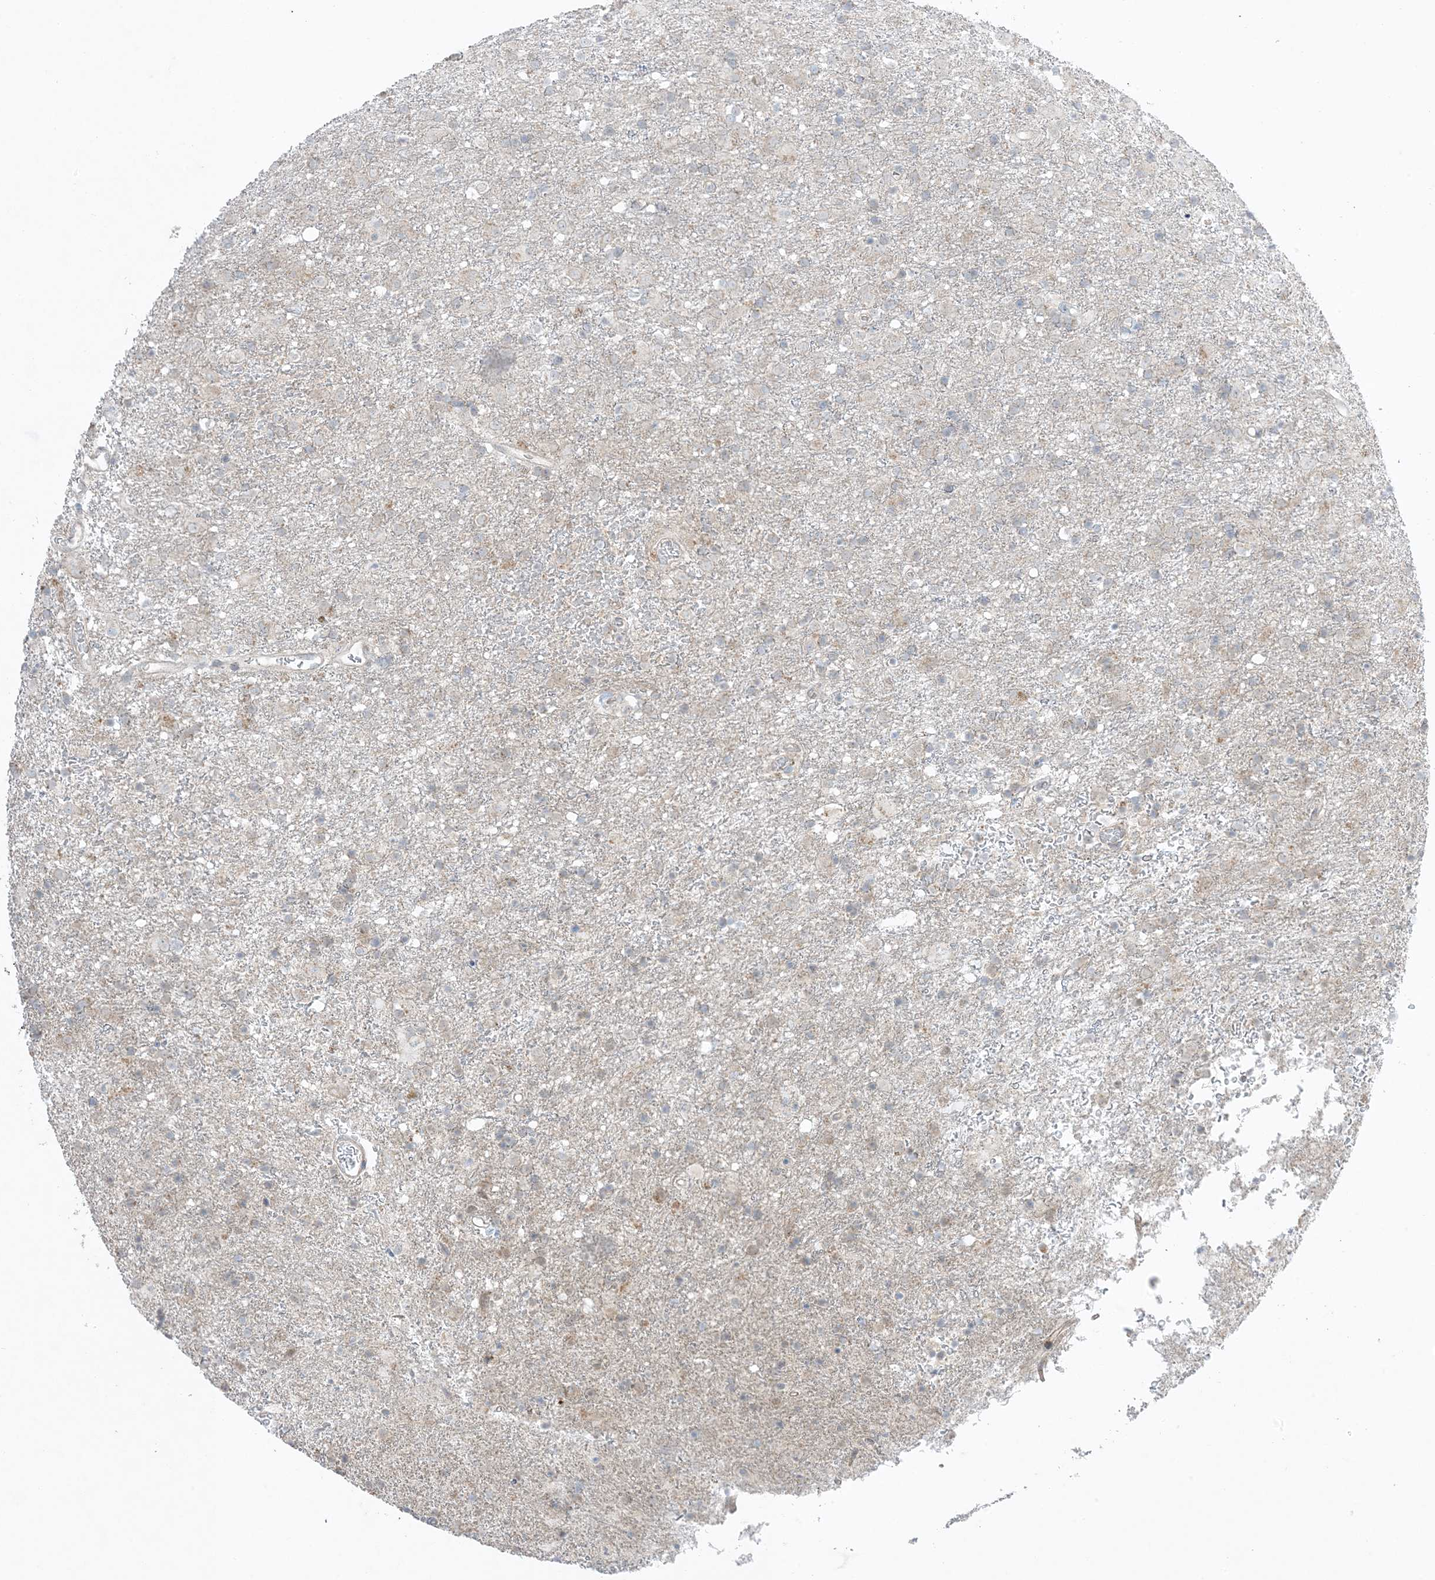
{"staining": {"intensity": "negative", "quantity": "none", "location": "none"}, "tissue": "glioma", "cell_type": "Tumor cells", "image_type": "cancer", "snomed": [{"axis": "morphology", "description": "Glioma, malignant, Low grade"}, {"axis": "topography", "description": "Brain"}], "caption": "Human glioma stained for a protein using immunohistochemistry displays no positivity in tumor cells.", "gene": "ODC1", "patient": {"sex": "male", "age": 65}}